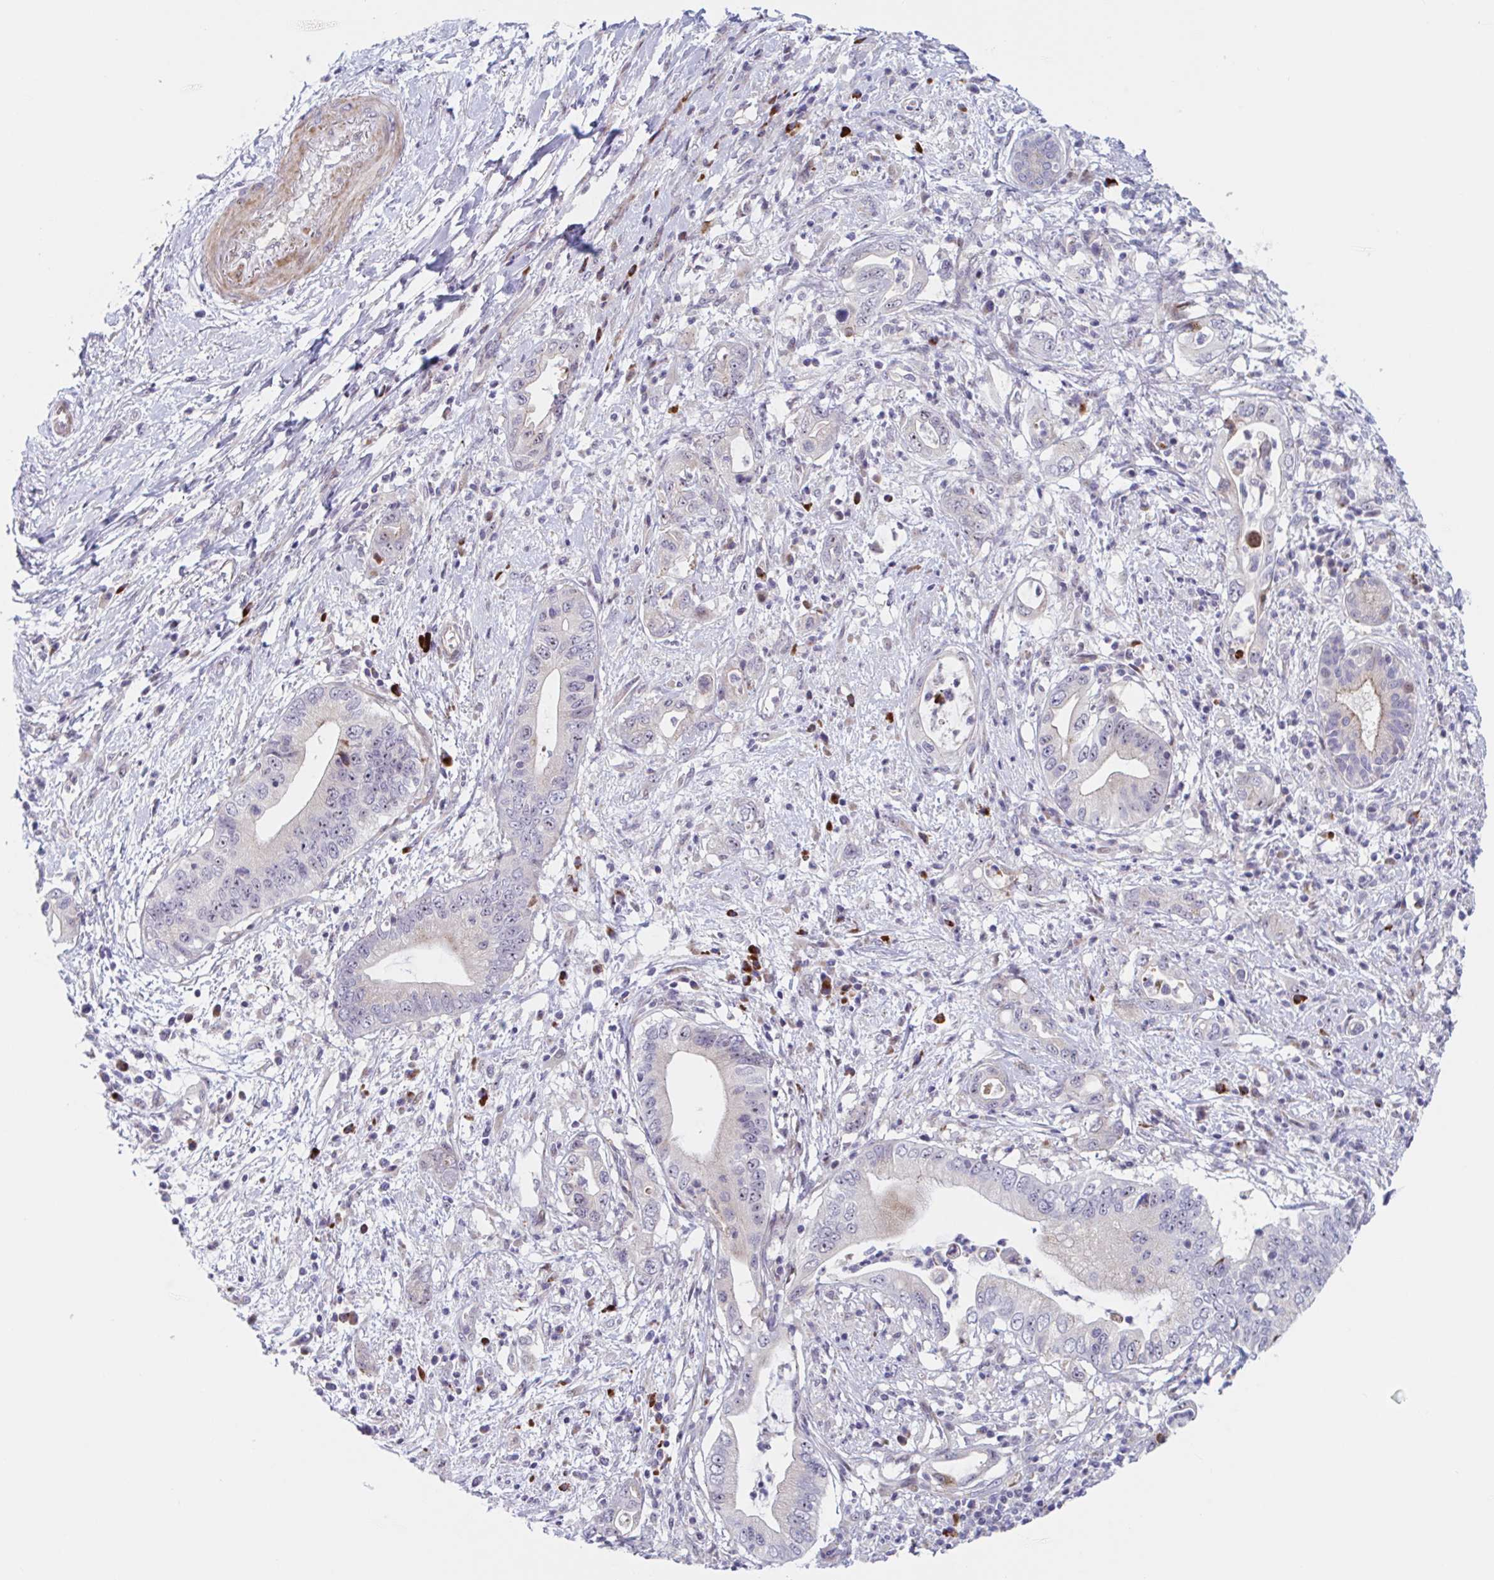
{"staining": {"intensity": "weak", "quantity": "<25%", "location": "cytoplasmic/membranous"}, "tissue": "pancreatic cancer", "cell_type": "Tumor cells", "image_type": "cancer", "snomed": [{"axis": "morphology", "description": "Adenocarcinoma, NOS"}, {"axis": "topography", "description": "Pancreas"}], "caption": "An IHC image of pancreatic adenocarcinoma is shown. There is no staining in tumor cells of pancreatic adenocarcinoma. (Stains: DAB (3,3'-diaminobenzidine) immunohistochemistry (IHC) with hematoxylin counter stain, Microscopy: brightfield microscopy at high magnification).", "gene": "DUXA", "patient": {"sex": "female", "age": 72}}